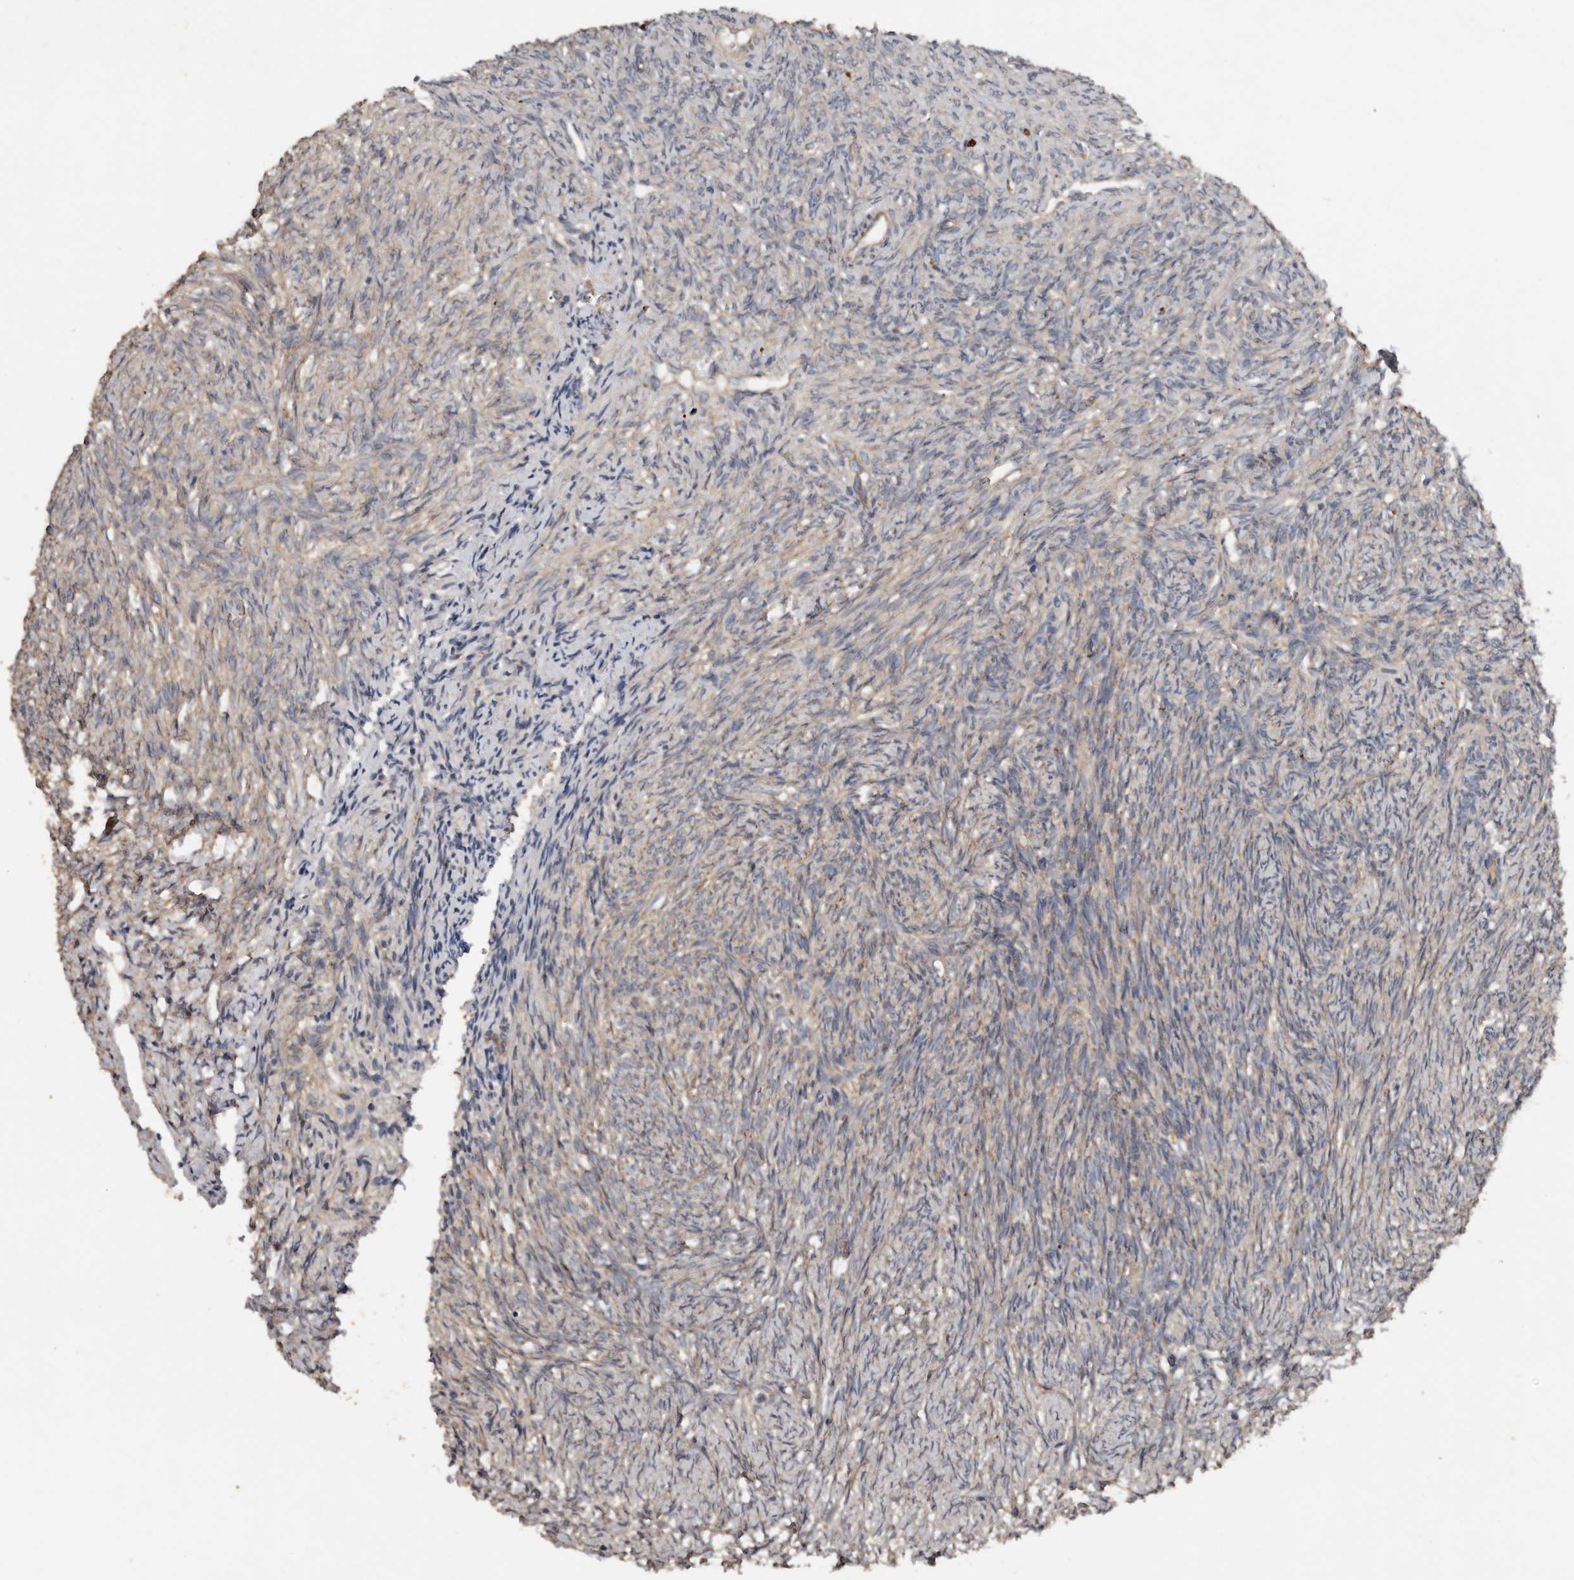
{"staining": {"intensity": "weak", "quantity": "25%-75%", "location": "cytoplasmic/membranous"}, "tissue": "ovary", "cell_type": "Ovarian stroma cells", "image_type": "normal", "snomed": [{"axis": "morphology", "description": "Normal tissue, NOS"}, {"axis": "topography", "description": "Ovary"}], "caption": "A high-resolution image shows IHC staining of normal ovary, which displays weak cytoplasmic/membranous positivity in about 25%-75% of ovarian stroma cells. Using DAB (brown) and hematoxylin (blue) stains, captured at high magnification using brightfield microscopy.", "gene": "HYAL4", "patient": {"sex": "female", "age": 41}}